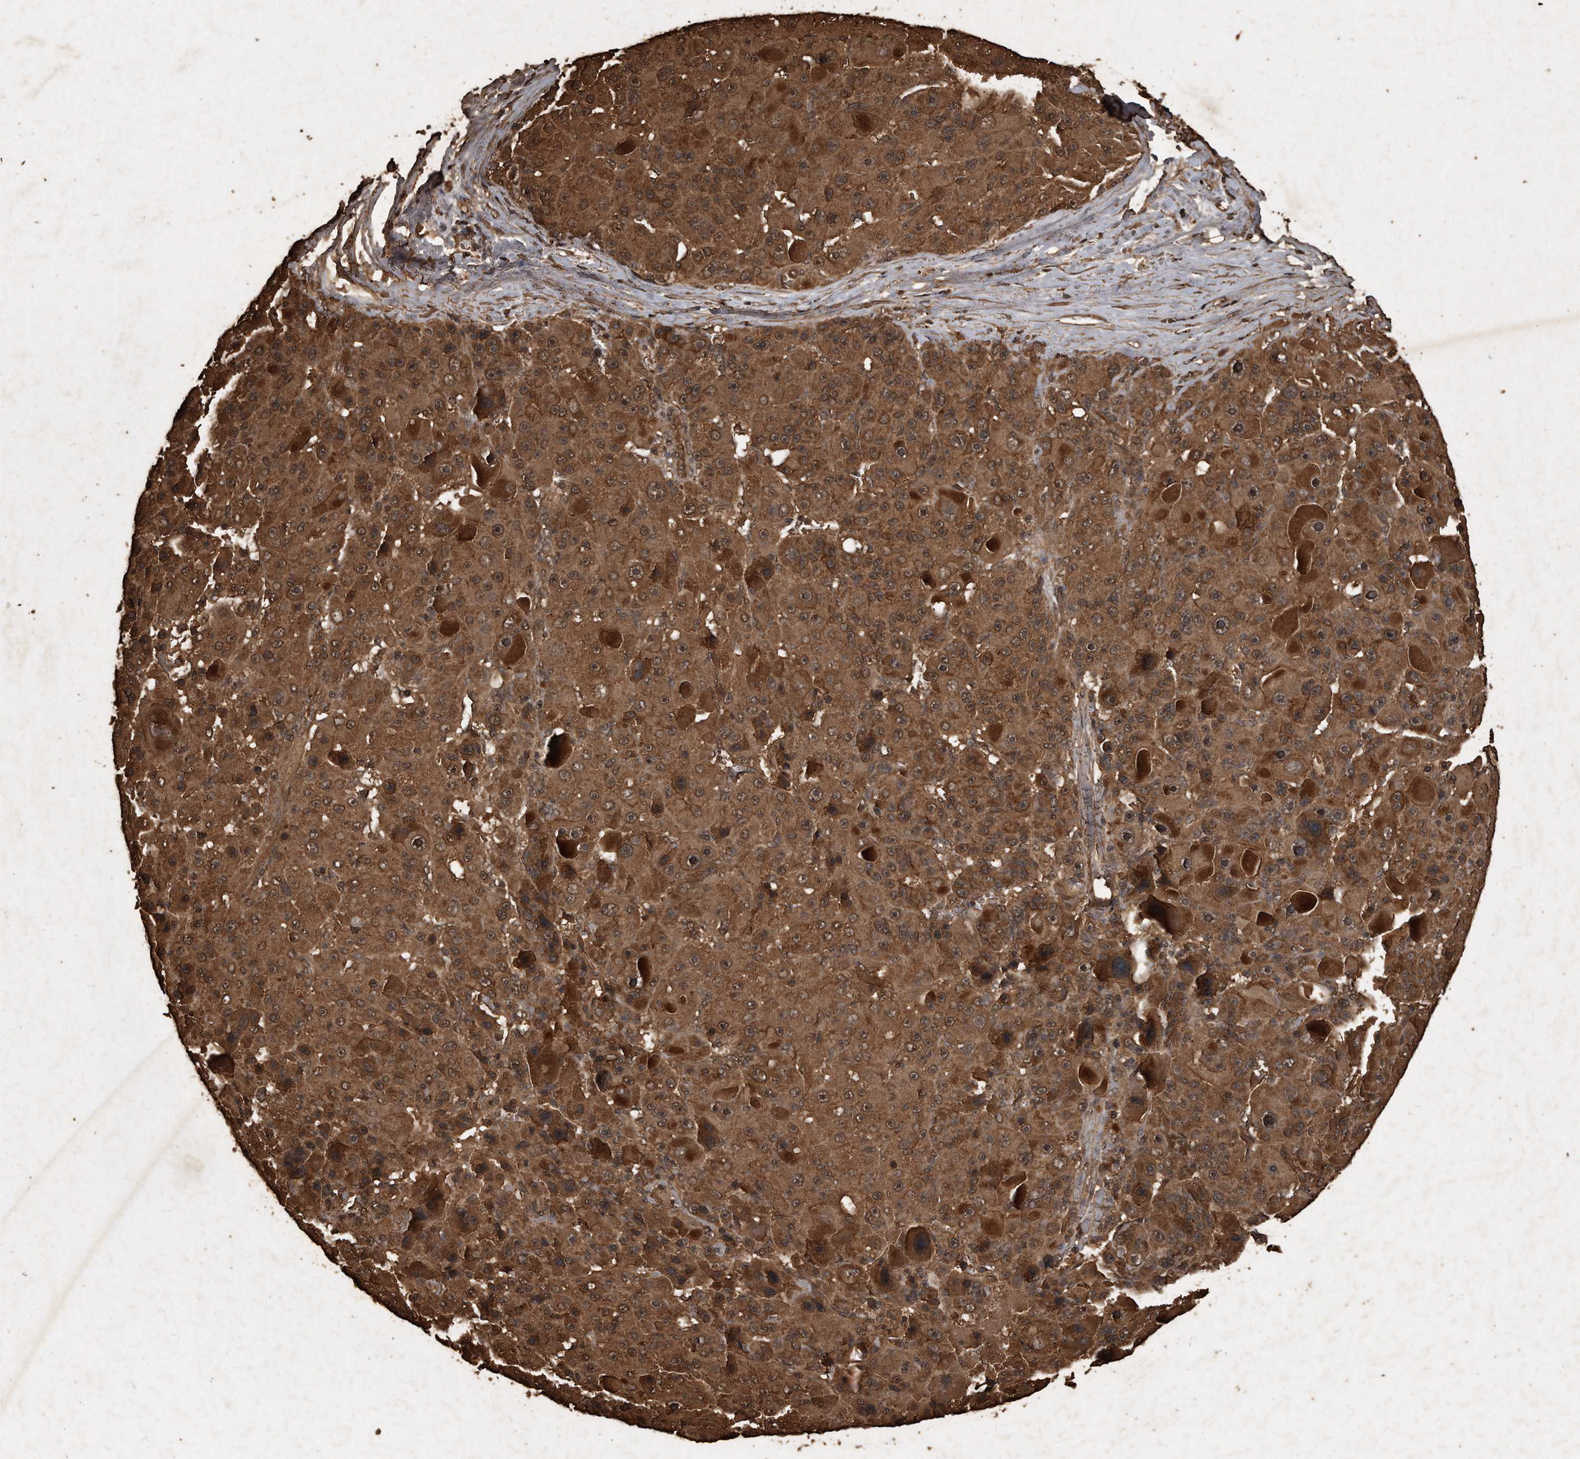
{"staining": {"intensity": "strong", "quantity": ">75%", "location": "cytoplasmic/membranous,nuclear"}, "tissue": "liver cancer", "cell_type": "Tumor cells", "image_type": "cancer", "snomed": [{"axis": "morphology", "description": "Carcinoma, Hepatocellular, NOS"}, {"axis": "topography", "description": "Liver"}], "caption": "This is an image of immunohistochemistry (IHC) staining of liver cancer (hepatocellular carcinoma), which shows strong staining in the cytoplasmic/membranous and nuclear of tumor cells.", "gene": "CFLAR", "patient": {"sex": "male", "age": 76}}